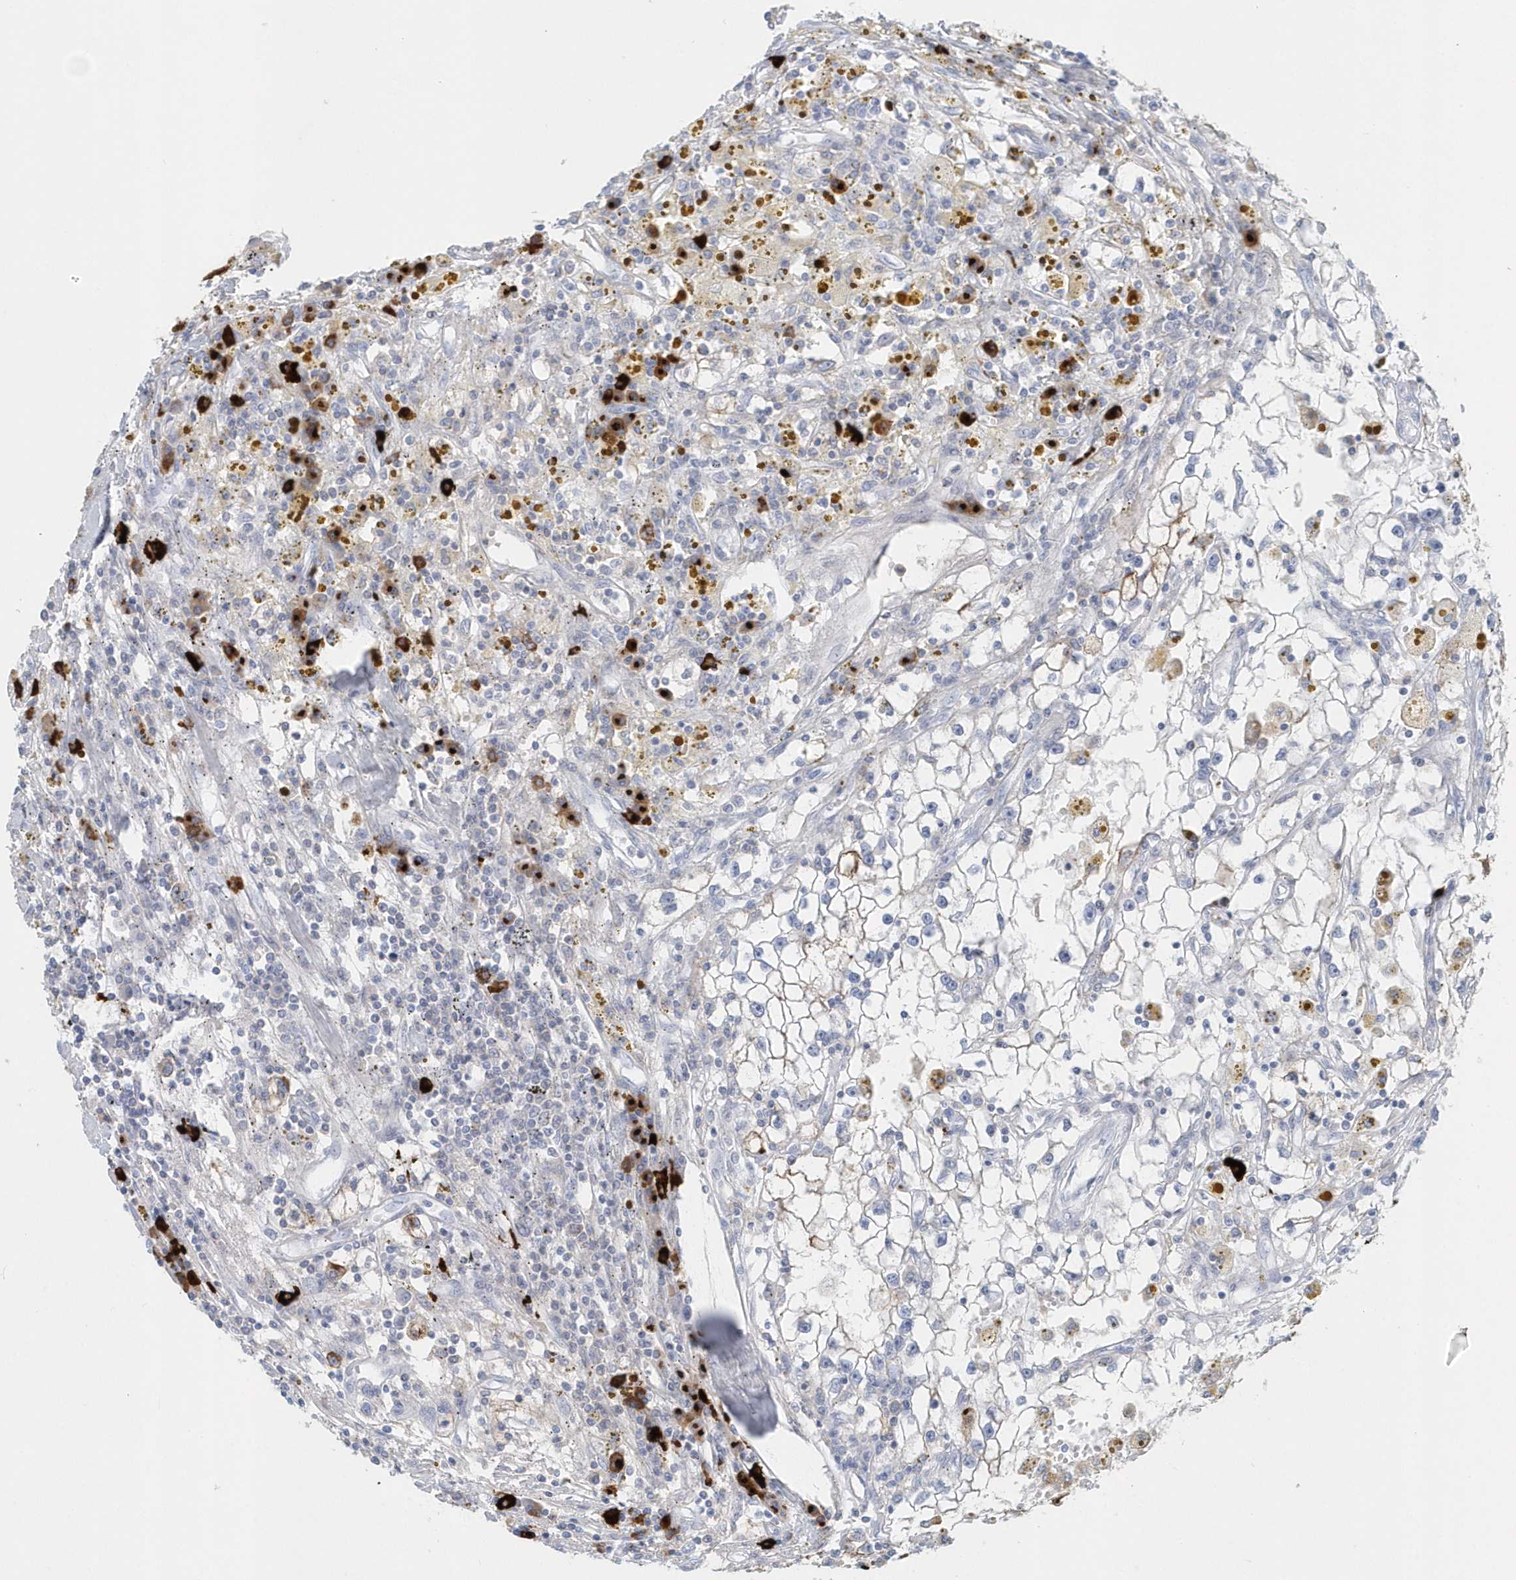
{"staining": {"intensity": "negative", "quantity": "none", "location": "none"}, "tissue": "renal cancer", "cell_type": "Tumor cells", "image_type": "cancer", "snomed": [{"axis": "morphology", "description": "Adenocarcinoma, NOS"}, {"axis": "topography", "description": "Kidney"}], "caption": "Tumor cells show no significant protein positivity in renal adenocarcinoma.", "gene": "JCHAIN", "patient": {"sex": "male", "age": 56}}